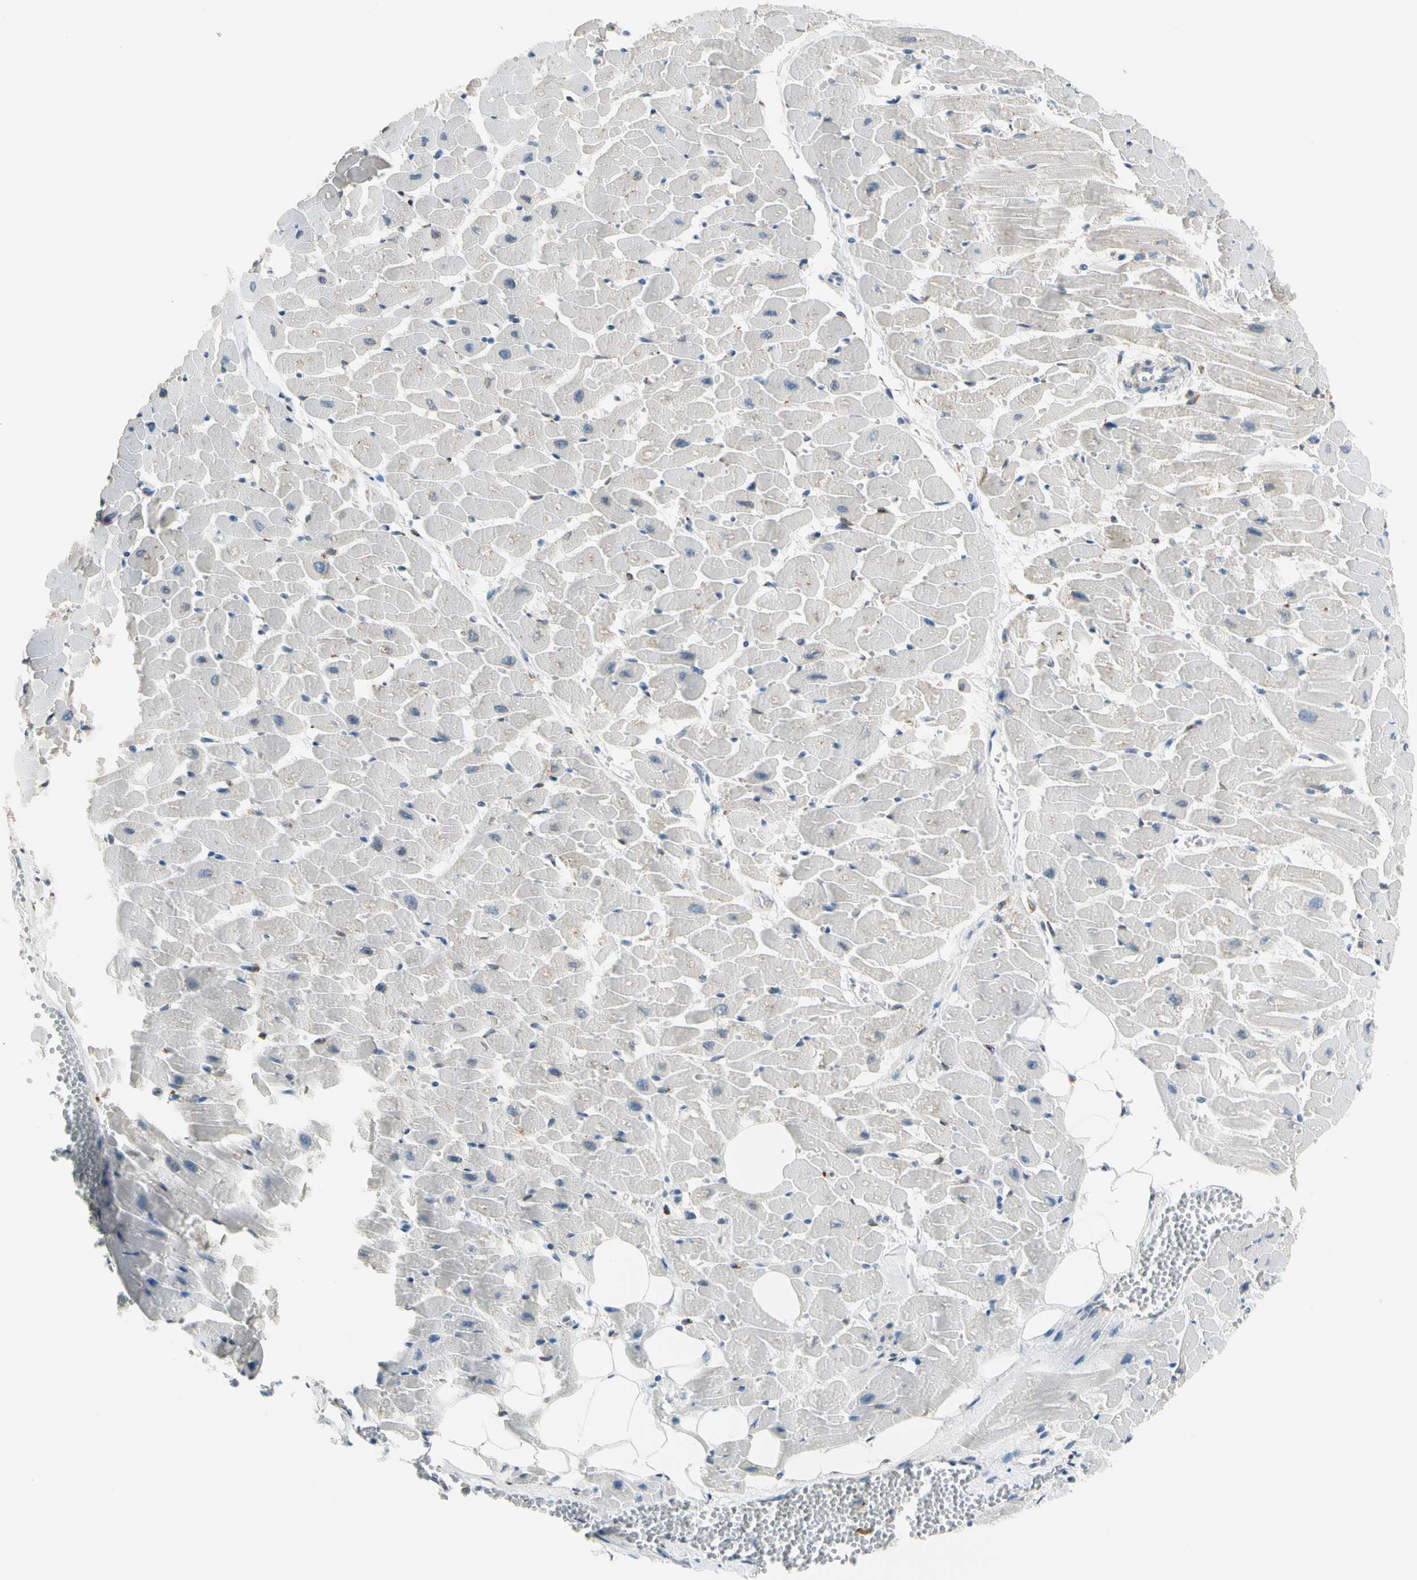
{"staining": {"intensity": "moderate", "quantity": "<25%", "location": "cytoplasmic/membranous"}, "tissue": "heart muscle", "cell_type": "Cardiomyocytes", "image_type": "normal", "snomed": [{"axis": "morphology", "description": "Normal tissue, NOS"}, {"axis": "topography", "description": "Heart"}], "caption": "A low amount of moderate cytoplasmic/membranous staining is seen in approximately <25% of cardiomyocytes in normal heart muscle. The protein is shown in brown color, while the nuclei are stained blue.", "gene": "NUCB1", "patient": {"sex": "female", "age": 19}}